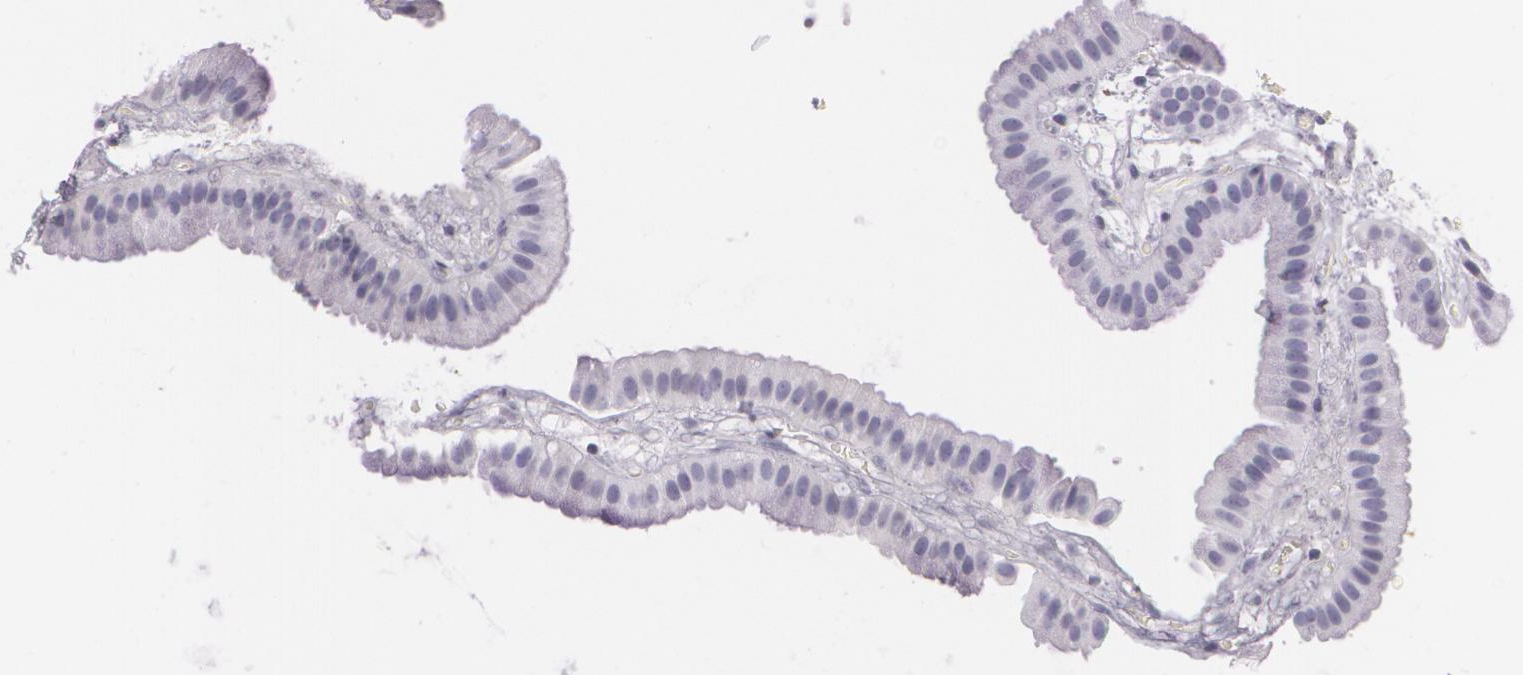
{"staining": {"intensity": "weak", "quantity": "25%-75%", "location": "cytoplasmic/membranous"}, "tissue": "gallbladder", "cell_type": "Glandular cells", "image_type": "normal", "snomed": [{"axis": "morphology", "description": "Normal tissue, NOS"}, {"axis": "topography", "description": "Gallbladder"}], "caption": "Immunohistochemistry (IHC) of normal gallbladder demonstrates low levels of weak cytoplasmic/membranous expression in approximately 25%-75% of glandular cells.", "gene": "DLG4", "patient": {"sex": "female", "age": 63}}